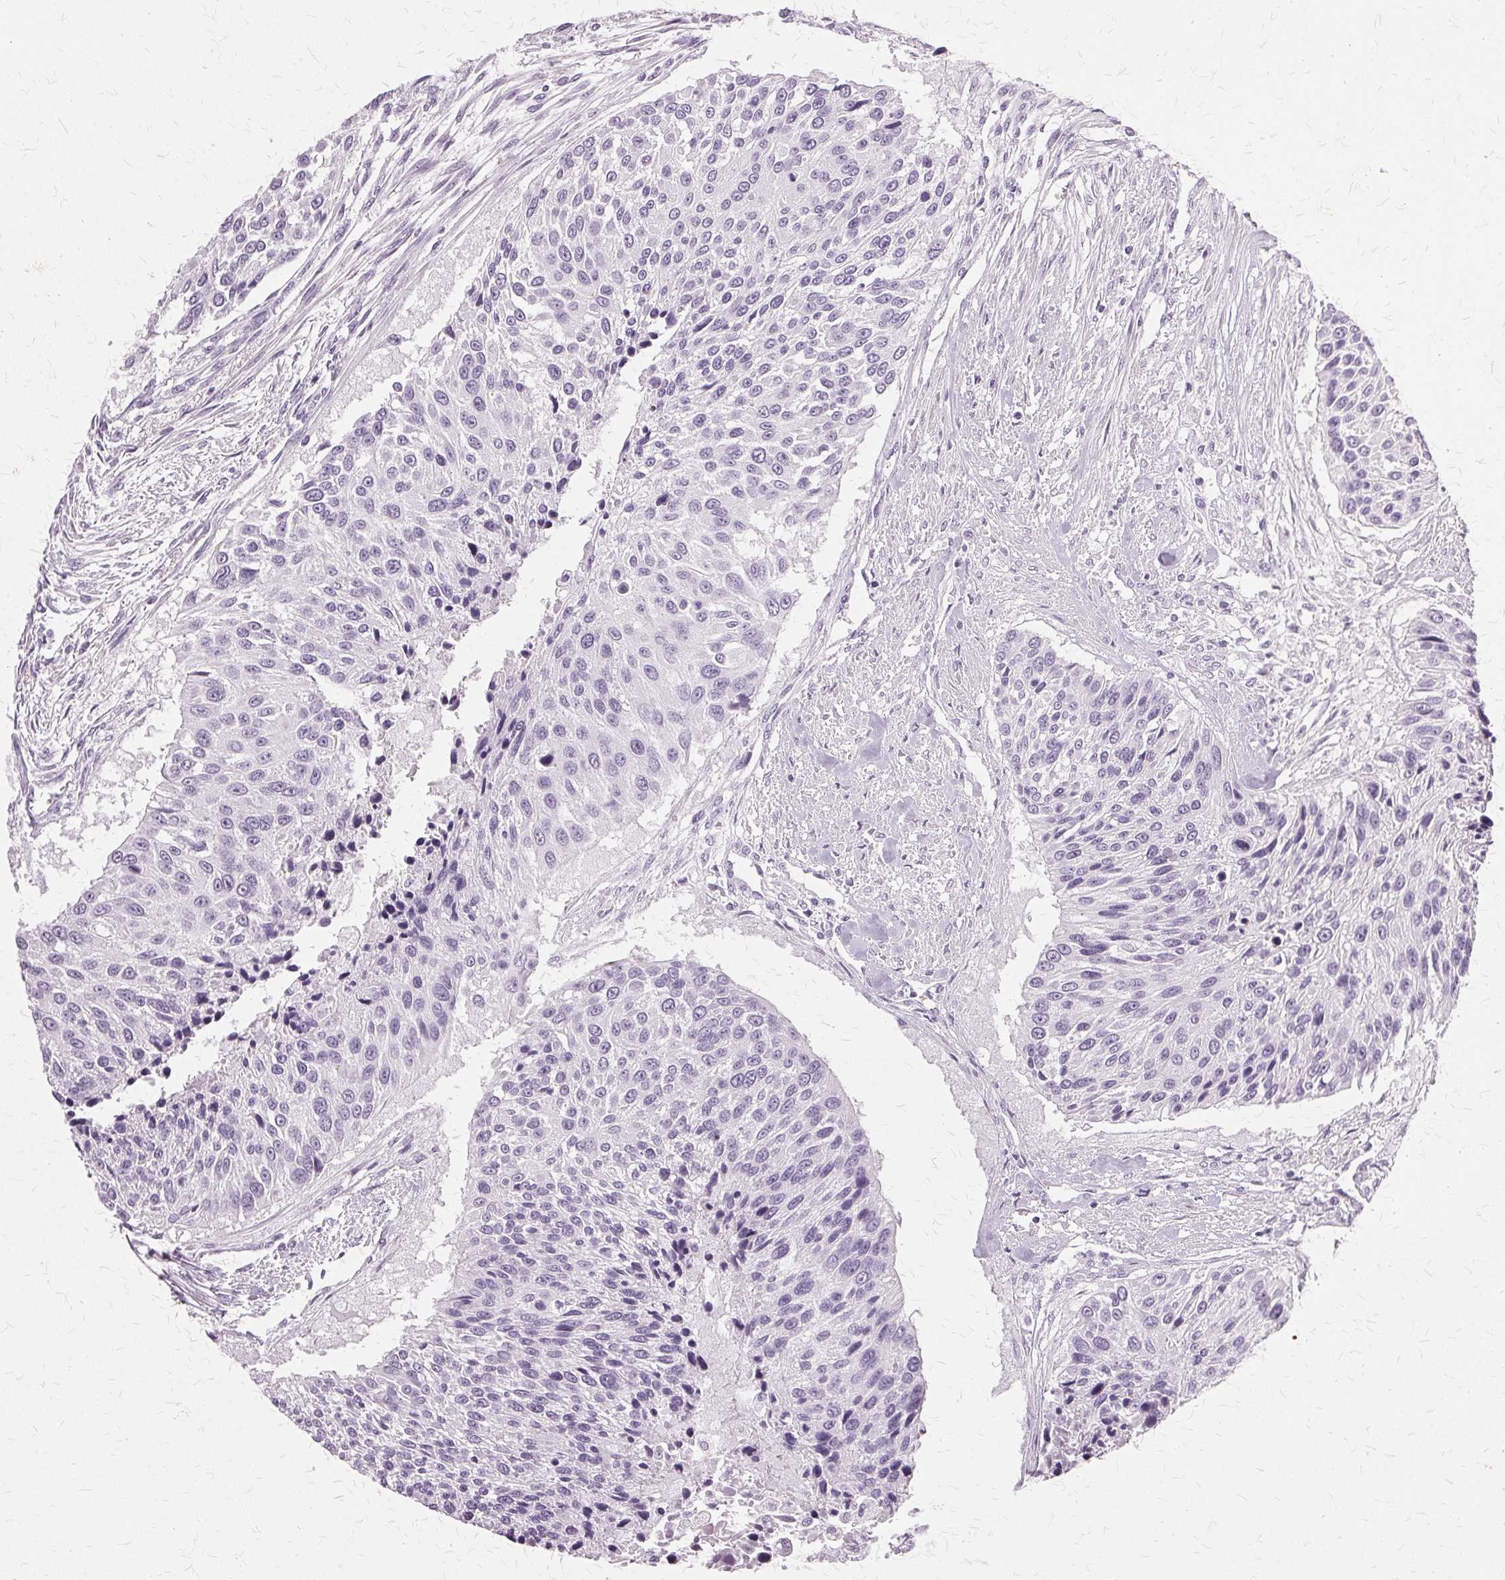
{"staining": {"intensity": "negative", "quantity": "none", "location": "none"}, "tissue": "urothelial cancer", "cell_type": "Tumor cells", "image_type": "cancer", "snomed": [{"axis": "morphology", "description": "Urothelial carcinoma, NOS"}, {"axis": "topography", "description": "Urinary bladder"}], "caption": "This is an immunohistochemistry micrograph of human transitional cell carcinoma. There is no staining in tumor cells.", "gene": "SLC45A3", "patient": {"sex": "male", "age": 55}}